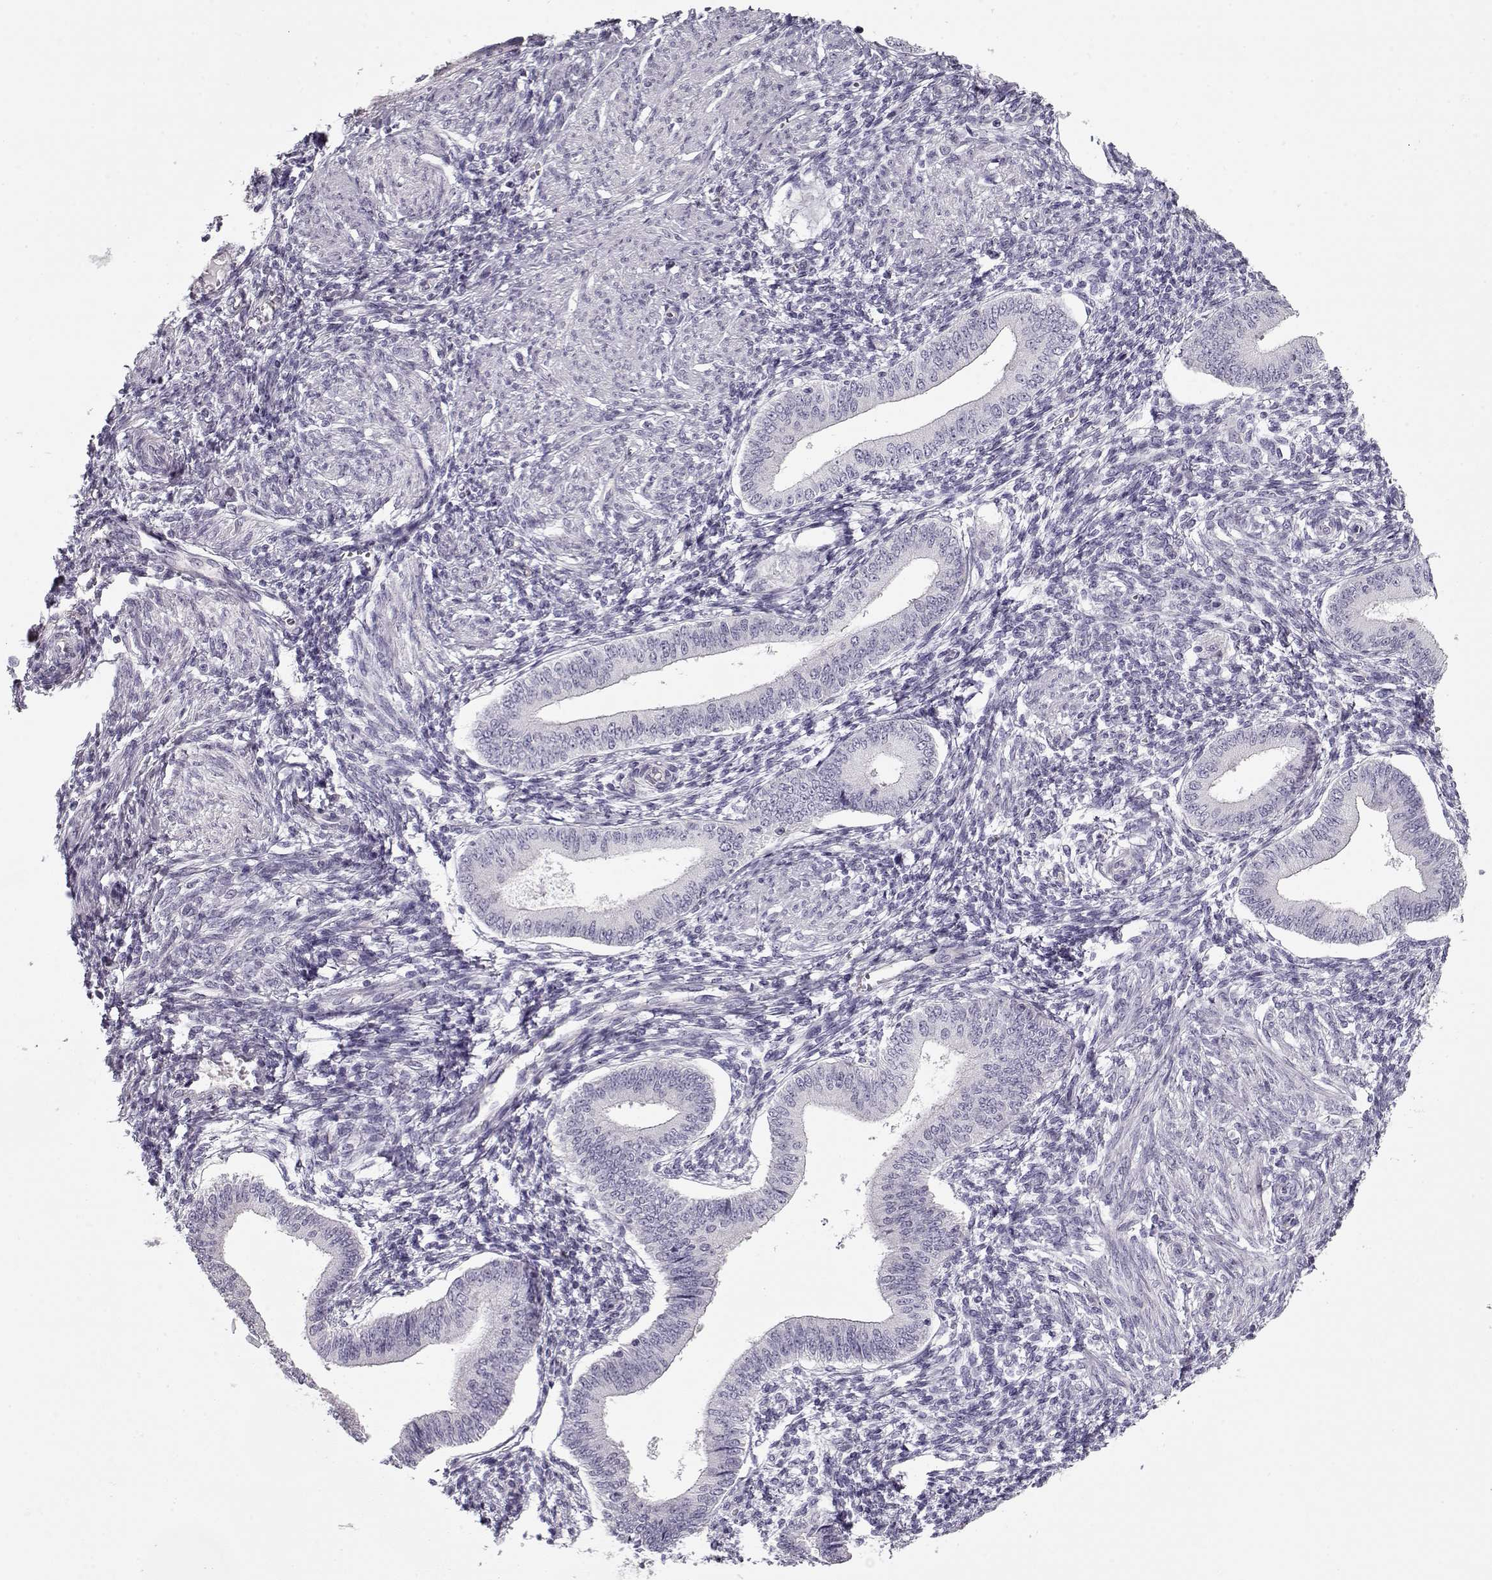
{"staining": {"intensity": "negative", "quantity": "none", "location": "none"}, "tissue": "endometrium", "cell_type": "Cells in endometrial stroma", "image_type": "normal", "snomed": [{"axis": "morphology", "description": "Normal tissue, NOS"}, {"axis": "topography", "description": "Endometrium"}], "caption": "This is an IHC photomicrograph of normal human endometrium. There is no expression in cells in endometrial stroma.", "gene": "CCDC136", "patient": {"sex": "female", "age": 42}}